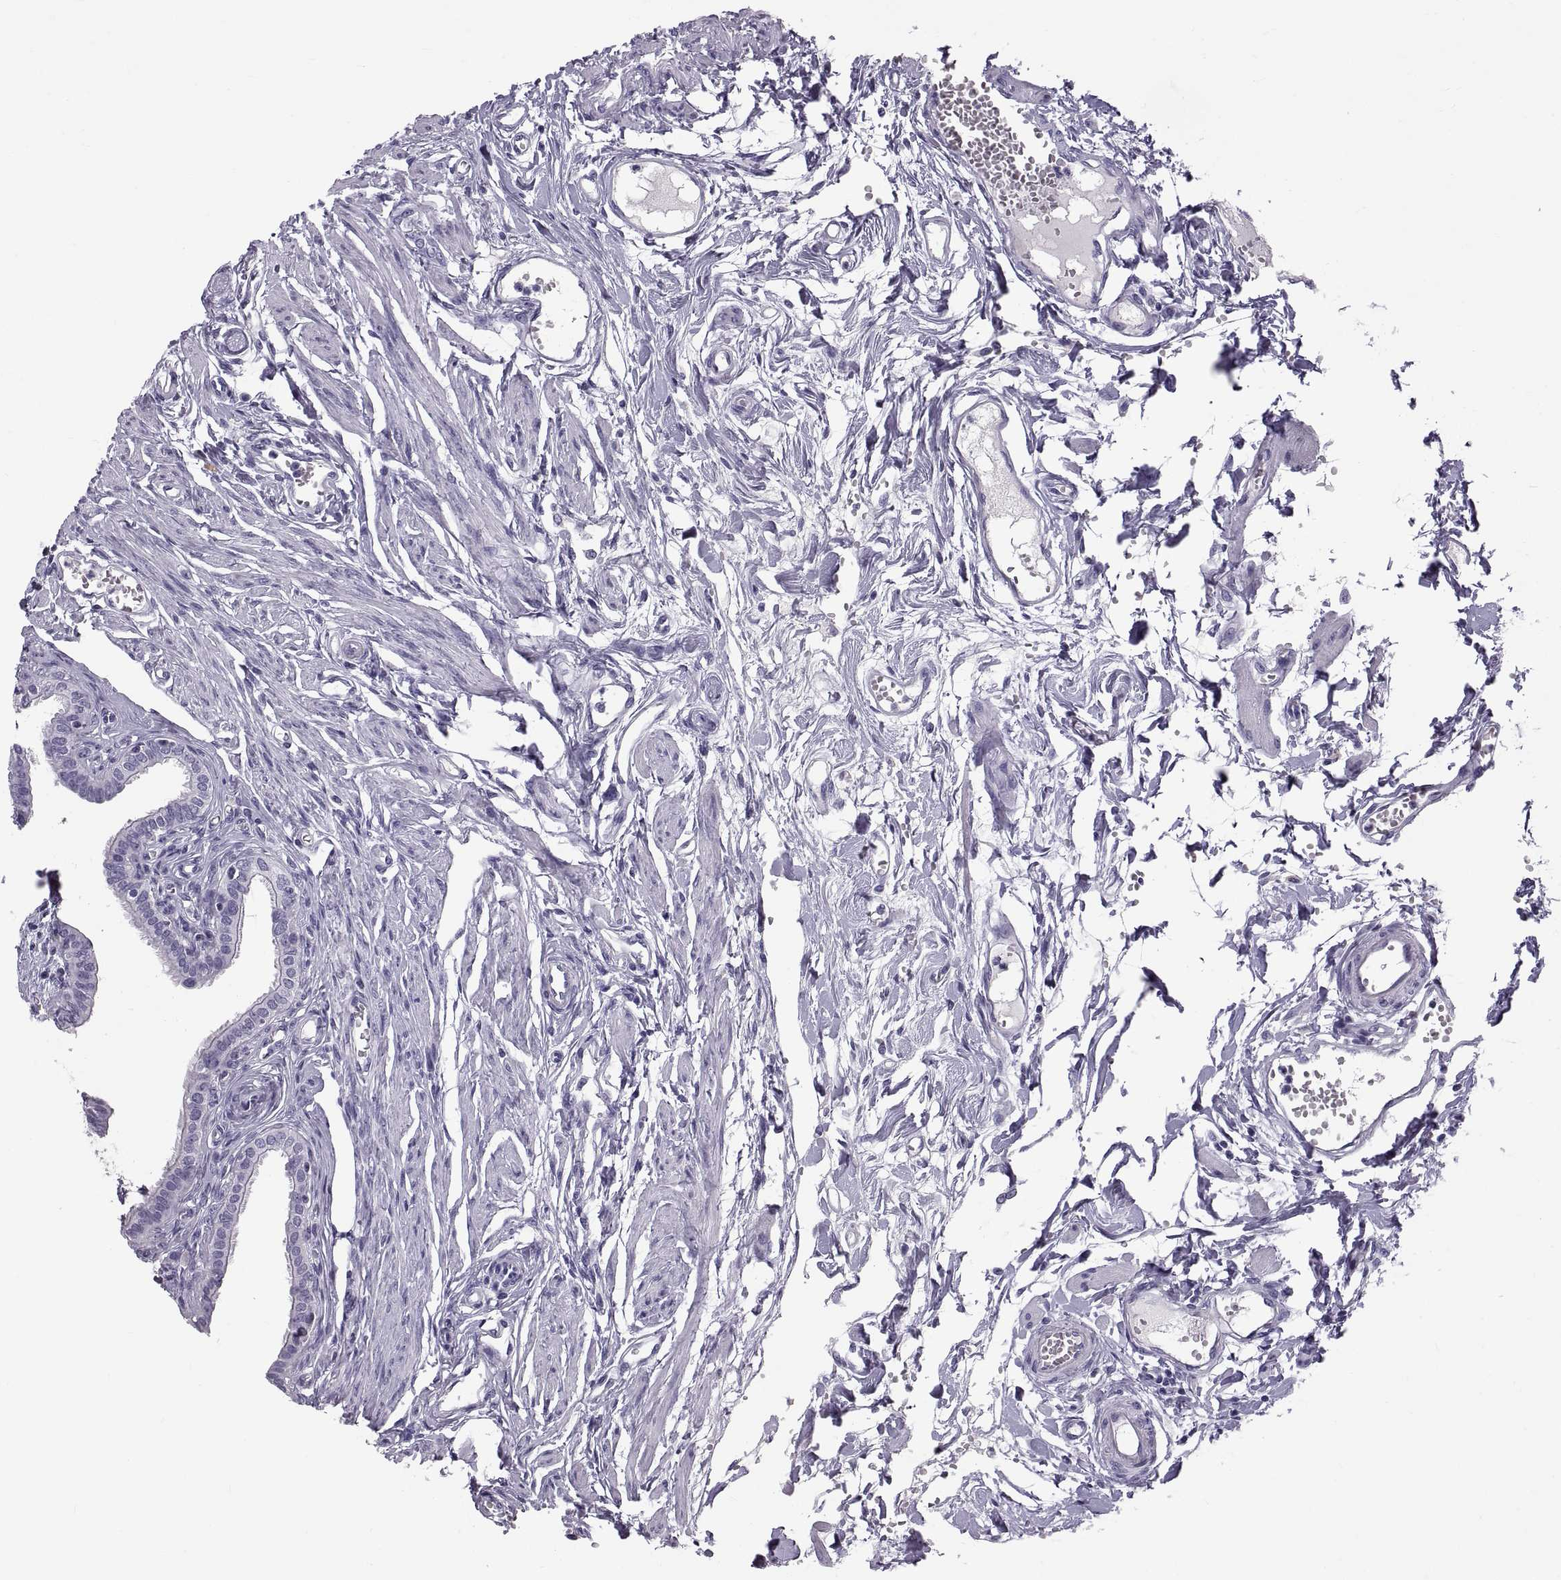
{"staining": {"intensity": "negative", "quantity": "none", "location": "none"}, "tissue": "fallopian tube", "cell_type": "Glandular cells", "image_type": "normal", "snomed": [{"axis": "morphology", "description": "Normal tissue, NOS"}, {"axis": "morphology", "description": "Carcinoma, endometroid"}, {"axis": "topography", "description": "Fallopian tube"}, {"axis": "topography", "description": "Ovary"}], "caption": "Glandular cells are negative for protein expression in normal human fallopian tube. (Stains: DAB (3,3'-diaminobenzidine) IHC with hematoxylin counter stain, Microscopy: brightfield microscopy at high magnification).", "gene": "WFDC8", "patient": {"sex": "female", "age": 42}}